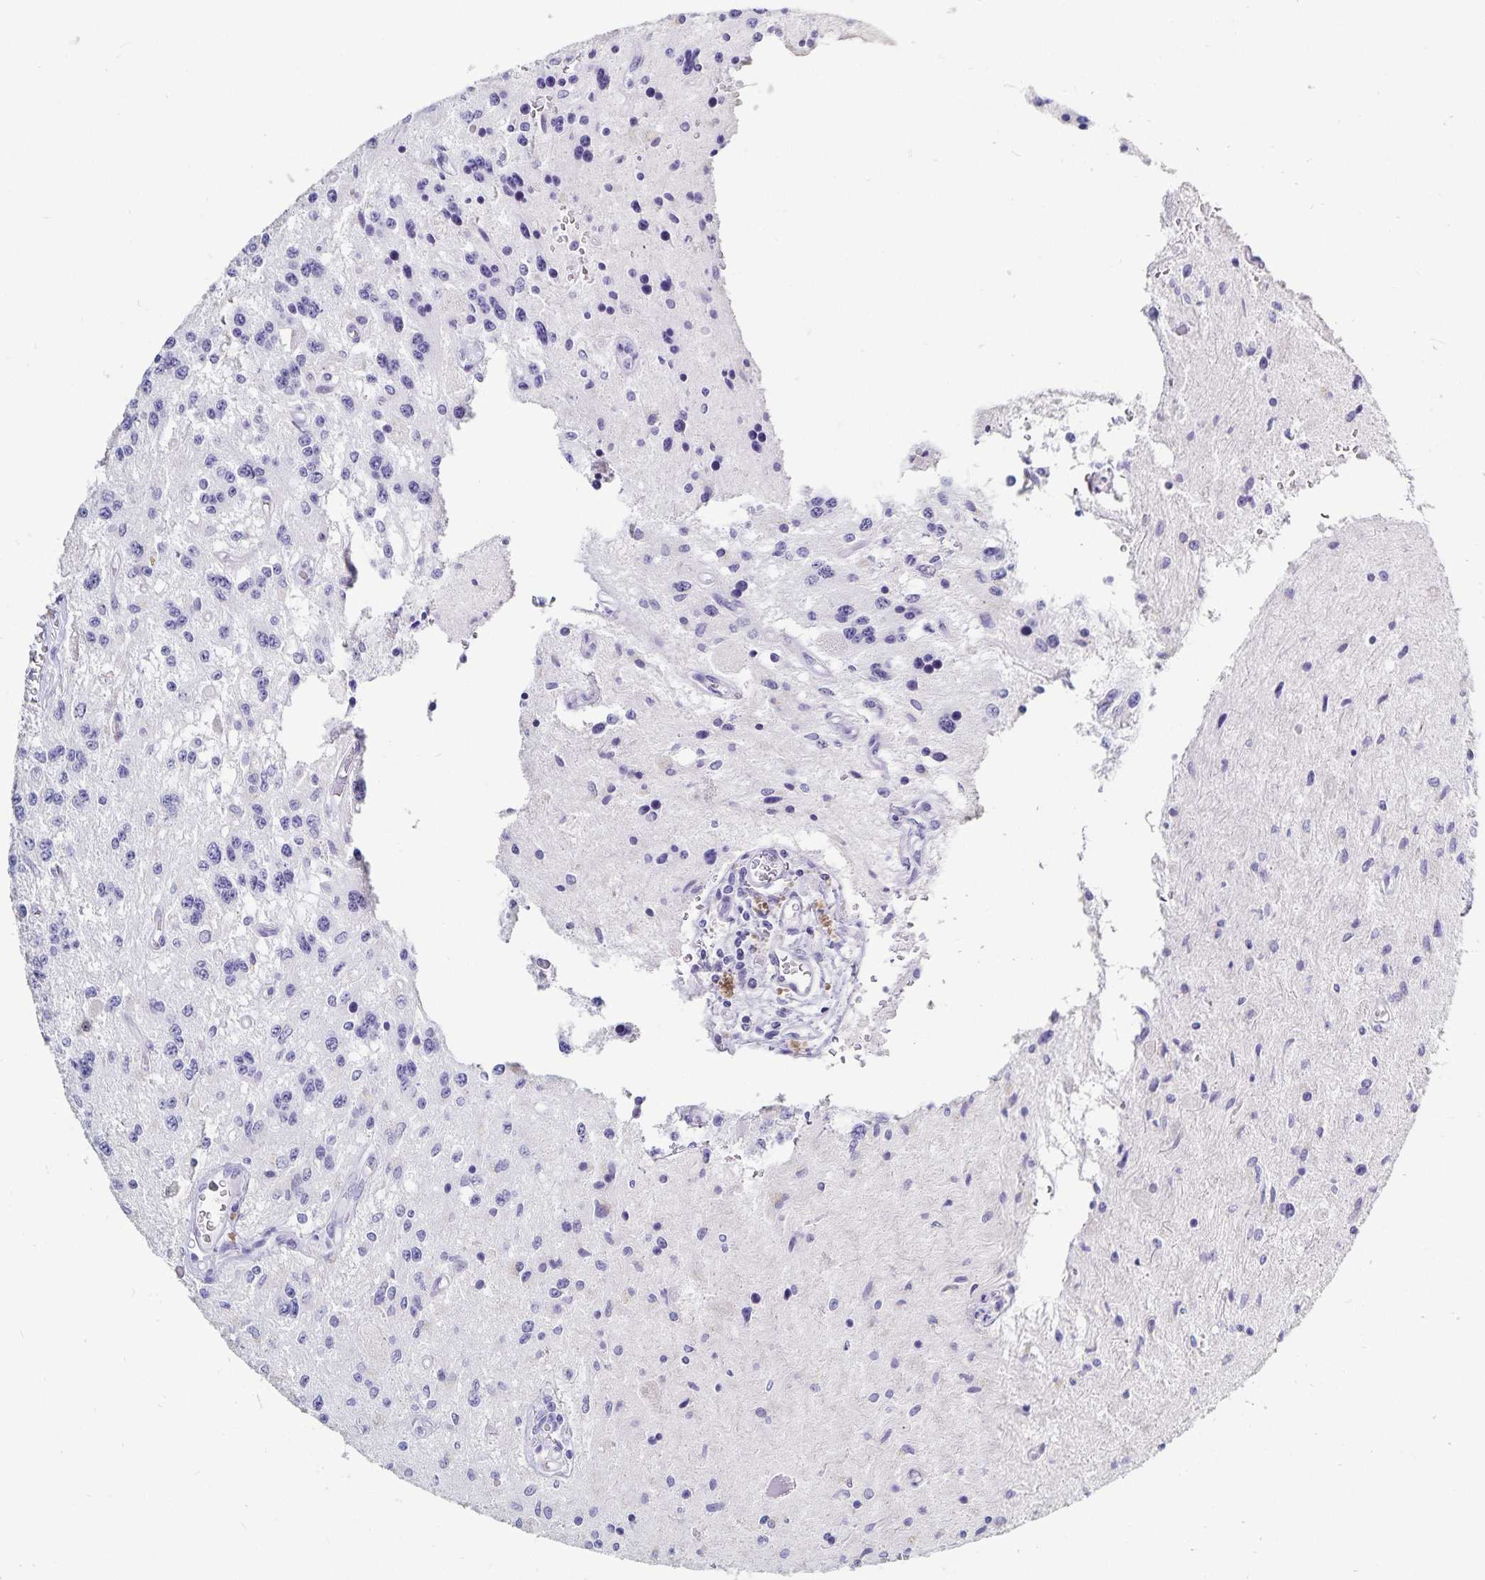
{"staining": {"intensity": "negative", "quantity": "none", "location": "none"}, "tissue": "glioma", "cell_type": "Tumor cells", "image_type": "cancer", "snomed": [{"axis": "morphology", "description": "Glioma, malignant, Low grade"}, {"axis": "topography", "description": "Cerebellum"}], "caption": "This is an IHC photomicrograph of human glioma. There is no staining in tumor cells.", "gene": "HMGB3", "patient": {"sex": "female", "age": 14}}